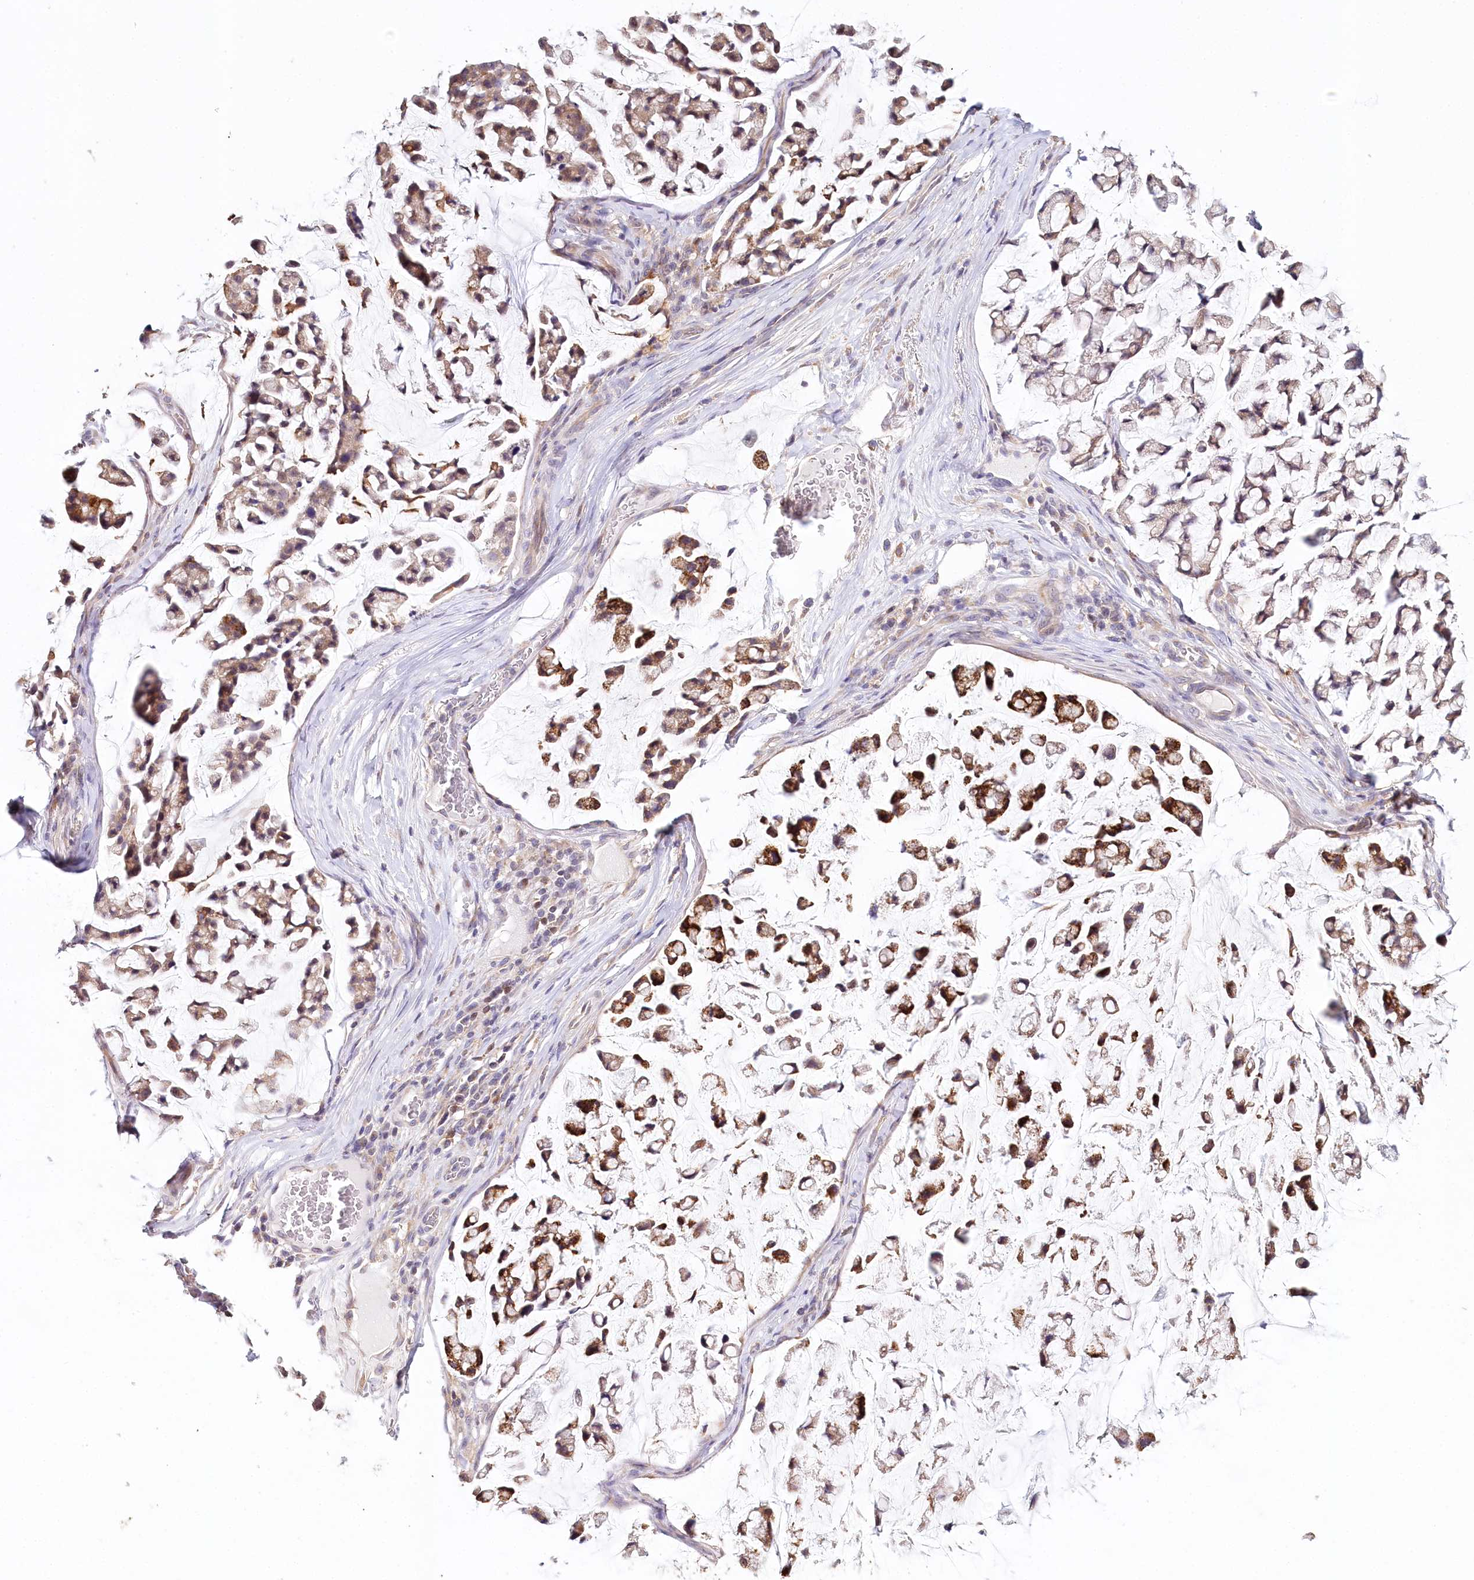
{"staining": {"intensity": "moderate", "quantity": "25%-75%", "location": "cytoplasmic/membranous,nuclear"}, "tissue": "stomach cancer", "cell_type": "Tumor cells", "image_type": "cancer", "snomed": [{"axis": "morphology", "description": "Adenocarcinoma, NOS"}, {"axis": "topography", "description": "Stomach, lower"}], "caption": "This is an image of immunohistochemistry staining of adenocarcinoma (stomach), which shows moderate positivity in the cytoplasmic/membranous and nuclear of tumor cells.", "gene": "DAPK1", "patient": {"sex": "male", "age": 67}}